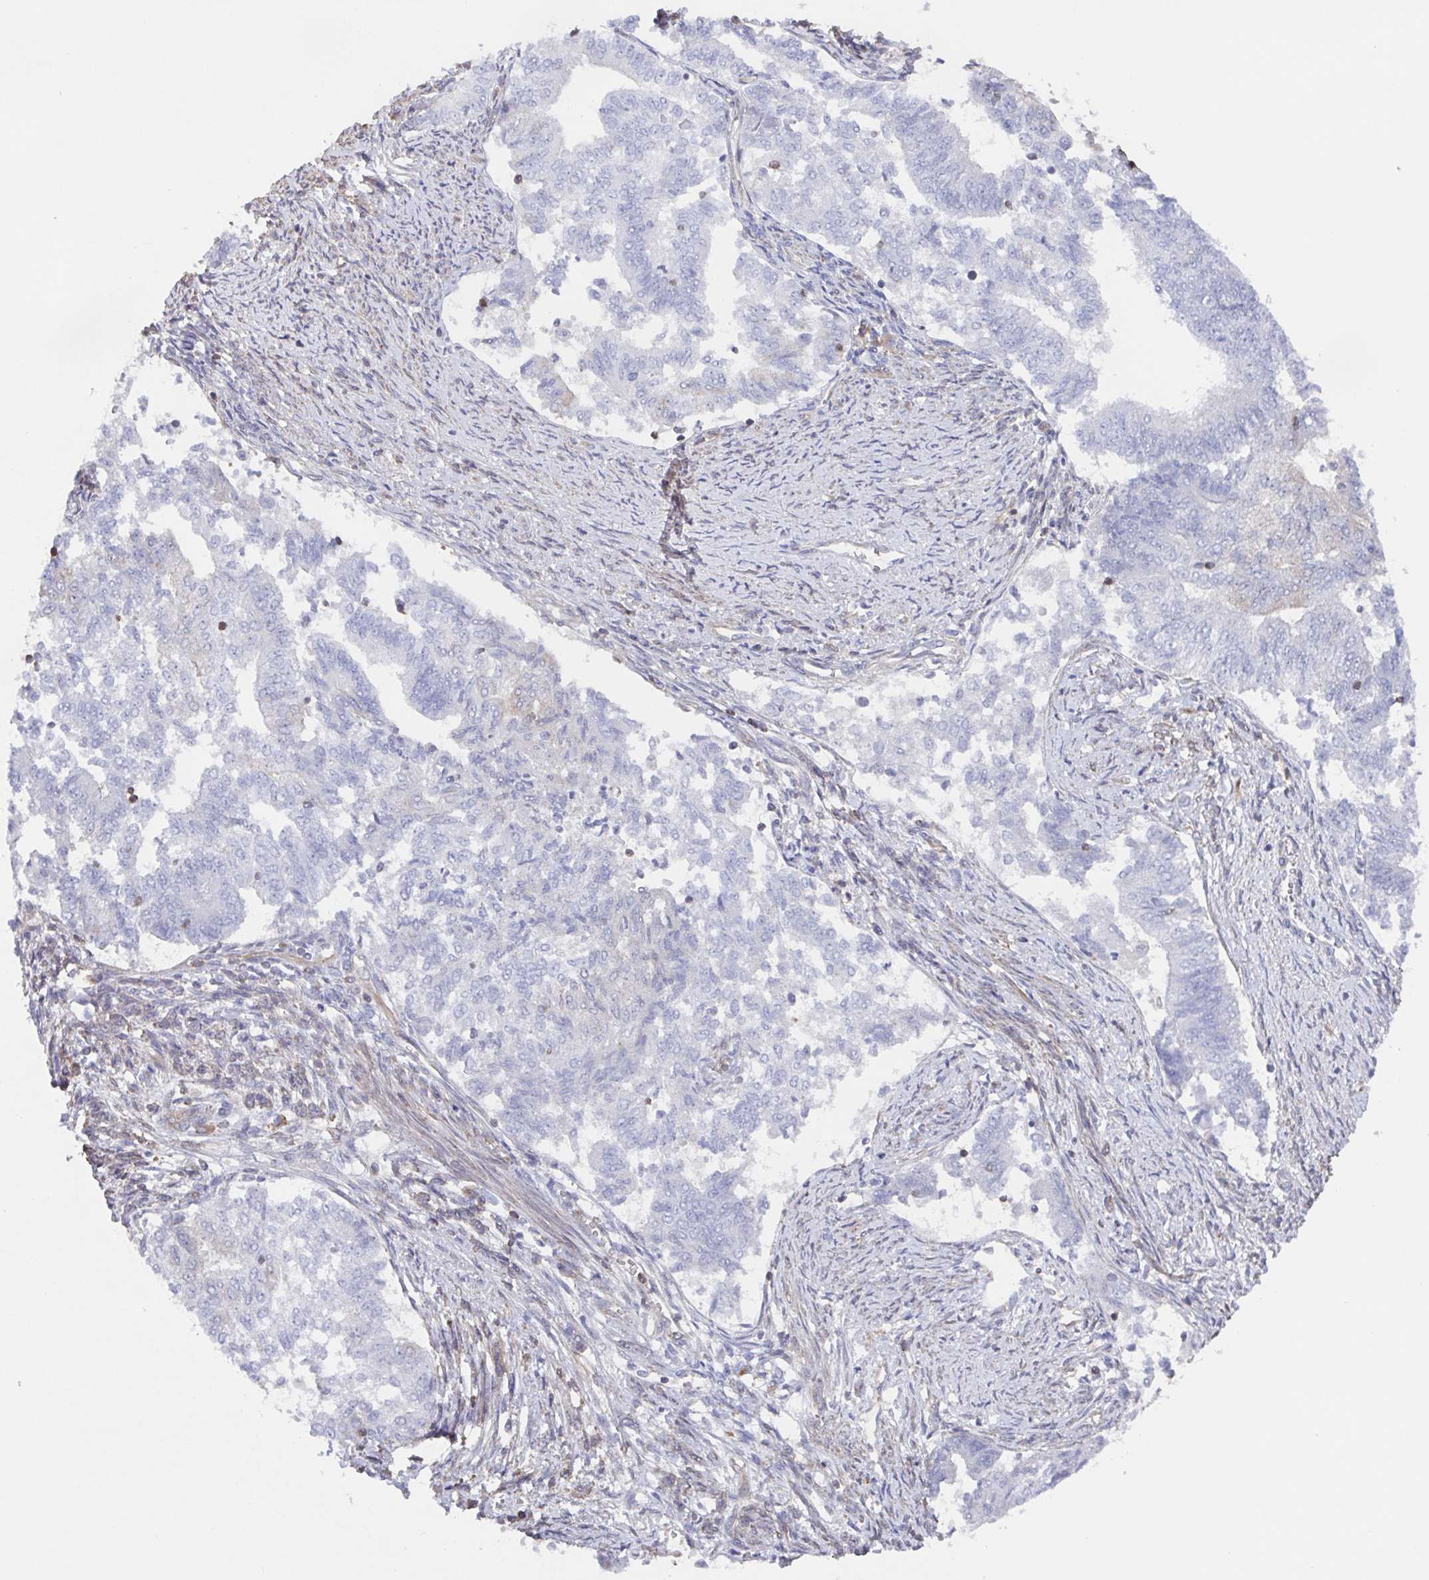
{"staining": {"intensity": "negative", "quantity": "none", "location": "none"}, "tissue": "endometrial cancer", "cell_type": "Tumor cells", "image_type": "cancer", "snomed": [{"axis": "morphology", "description": "Adenocarcinoma, NOS"}, {"axis": "topography", "description": "Endometrium"}], "caption": "Immunohistochemical staining of human endometrial cancer (adenocarcinoma) reveals no significant positivity in tumor cells.", "gene": "AGFG2", "patient": {"sex": "female", "age": 65}}